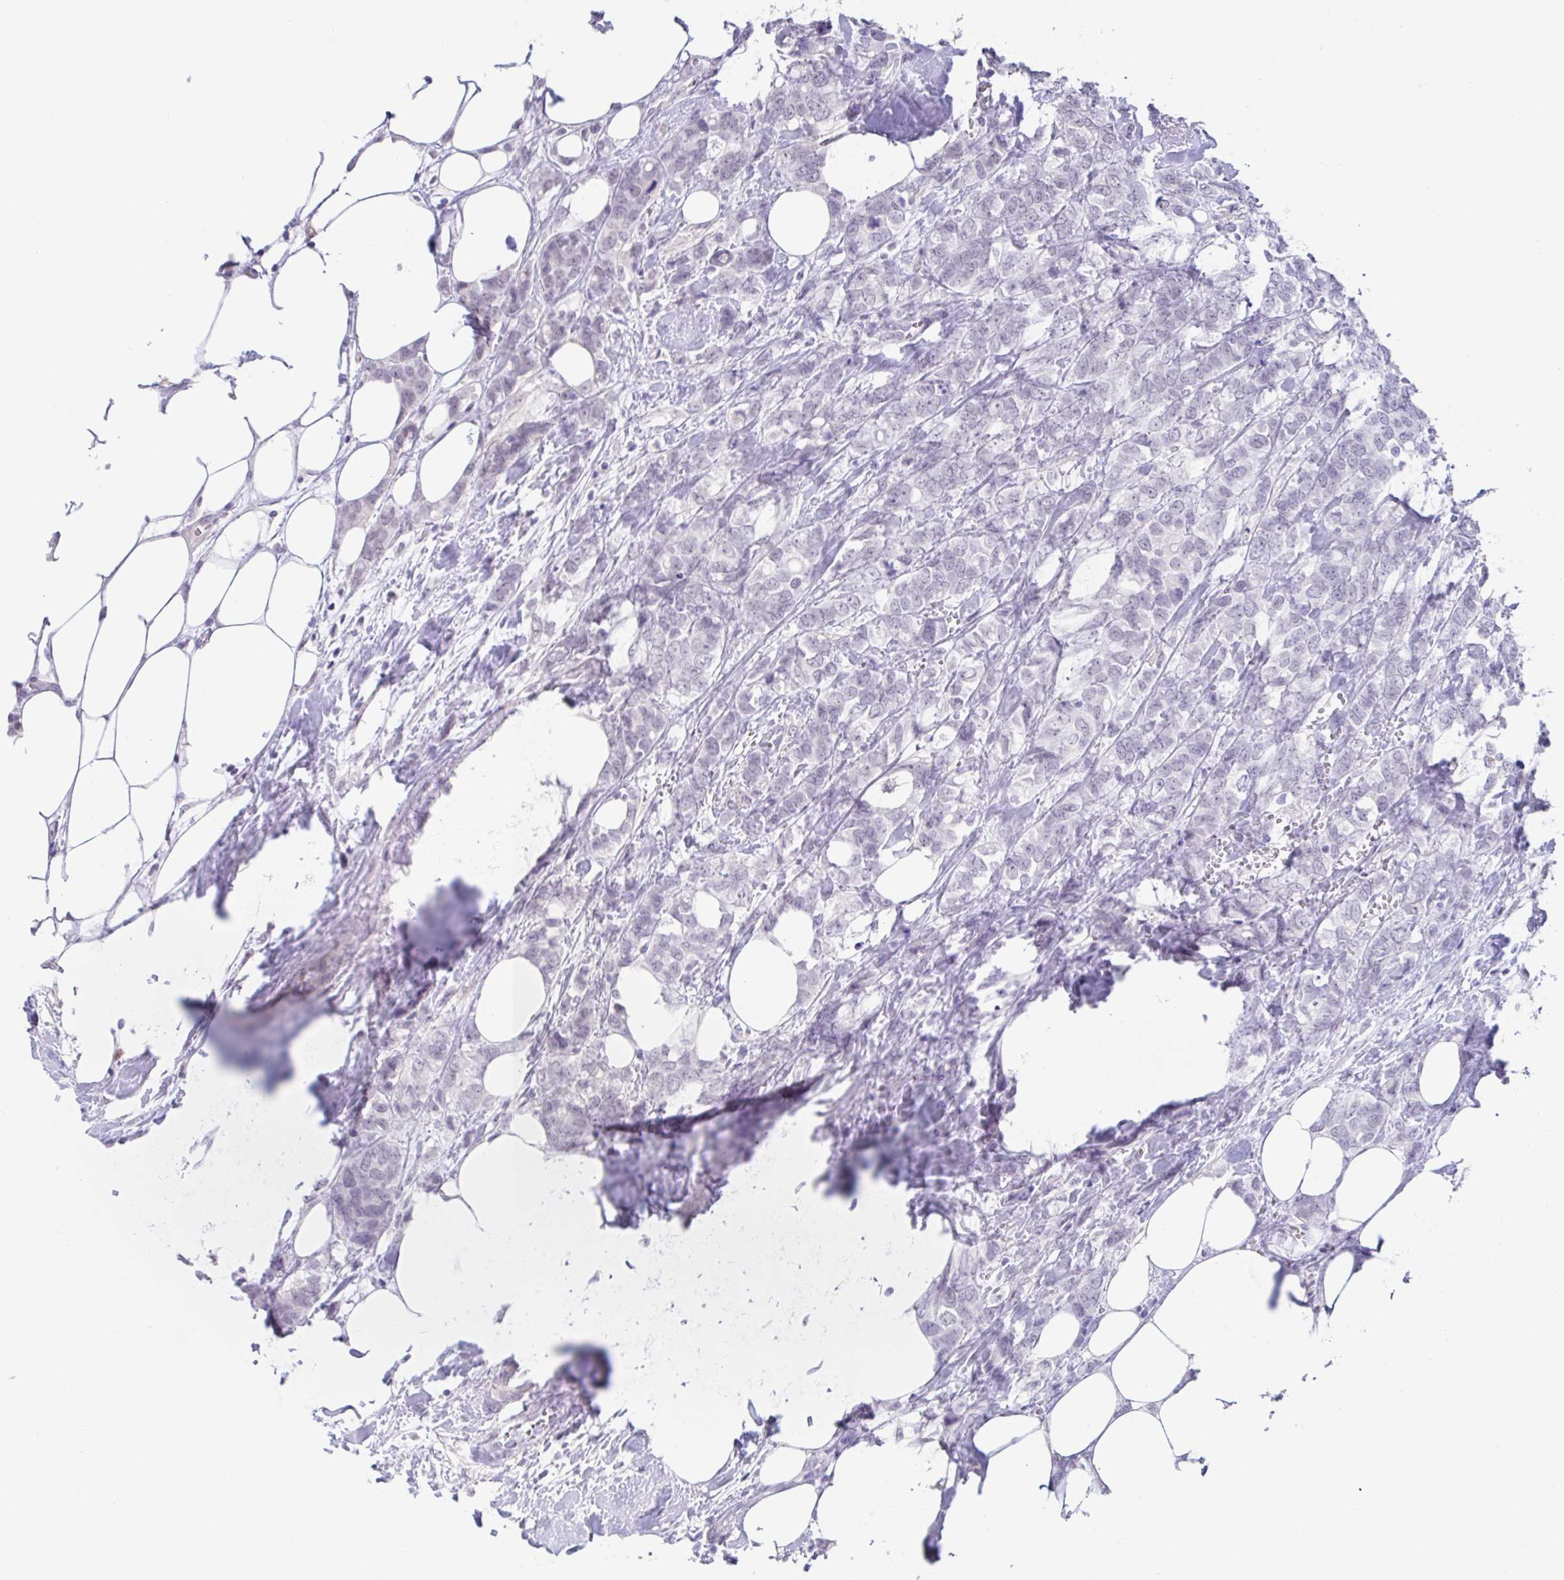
{"staining": {"intensity": "negative", "quantity": "none", "location": "none"}, "tissue": "breast cancer", "cell_type": "Tumor cells", "image_type": "cancer", "snomed": [{"axis": "morphology", "description": "Lobular carcinoma"}, {"axis": "topography", "description": "Breast"}], "caption": "Histopathology image shows no significant protein expression in tumor cells of breast cancer.", "gene": "DCAF17", "patient": {"sex": "female", "age": 91}}